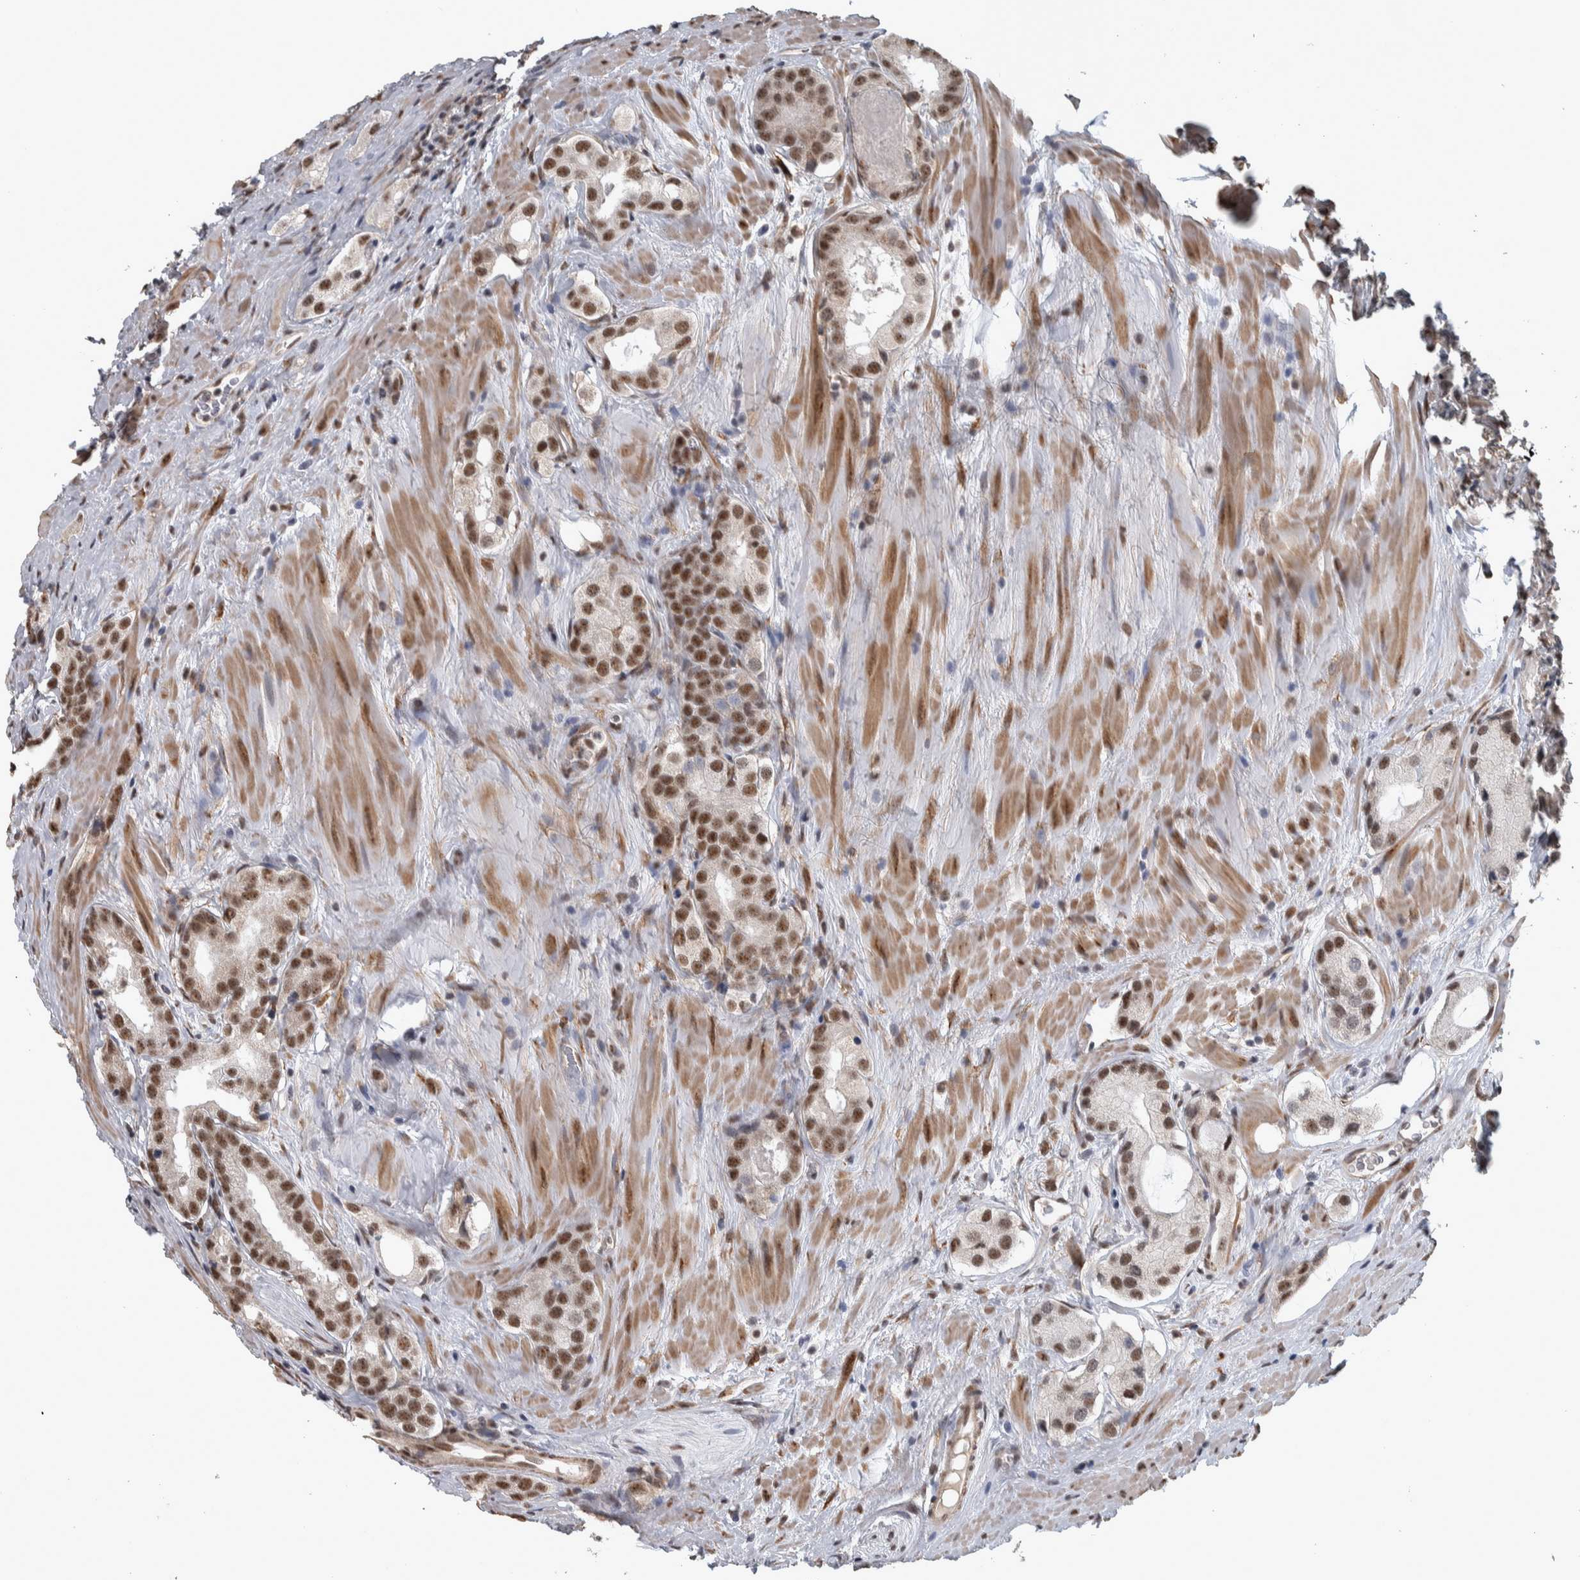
{"staining": {"intensity": "strong", "quantity": ">75%", "location": "nuclear"}, "tissue": "prostate cancer", "cell_type": "Tumor cells", "image_type": "cancer", "snomed": [{"axis": "morphology", "description": "Adenocarcinoma, High grade"}, {"axis": "topography", "description": "Prostate"}], "caption": "Protein expression analysis of human prostate adenocarcinoma (high-grade) reveals strong nuclear staining in approximately >75% of tumor cells. The protein of interest is shown in brown color, while the nuclei are stained blue.", "gene": "DDX42", "patient": {"sex": "male", "age": 63}}